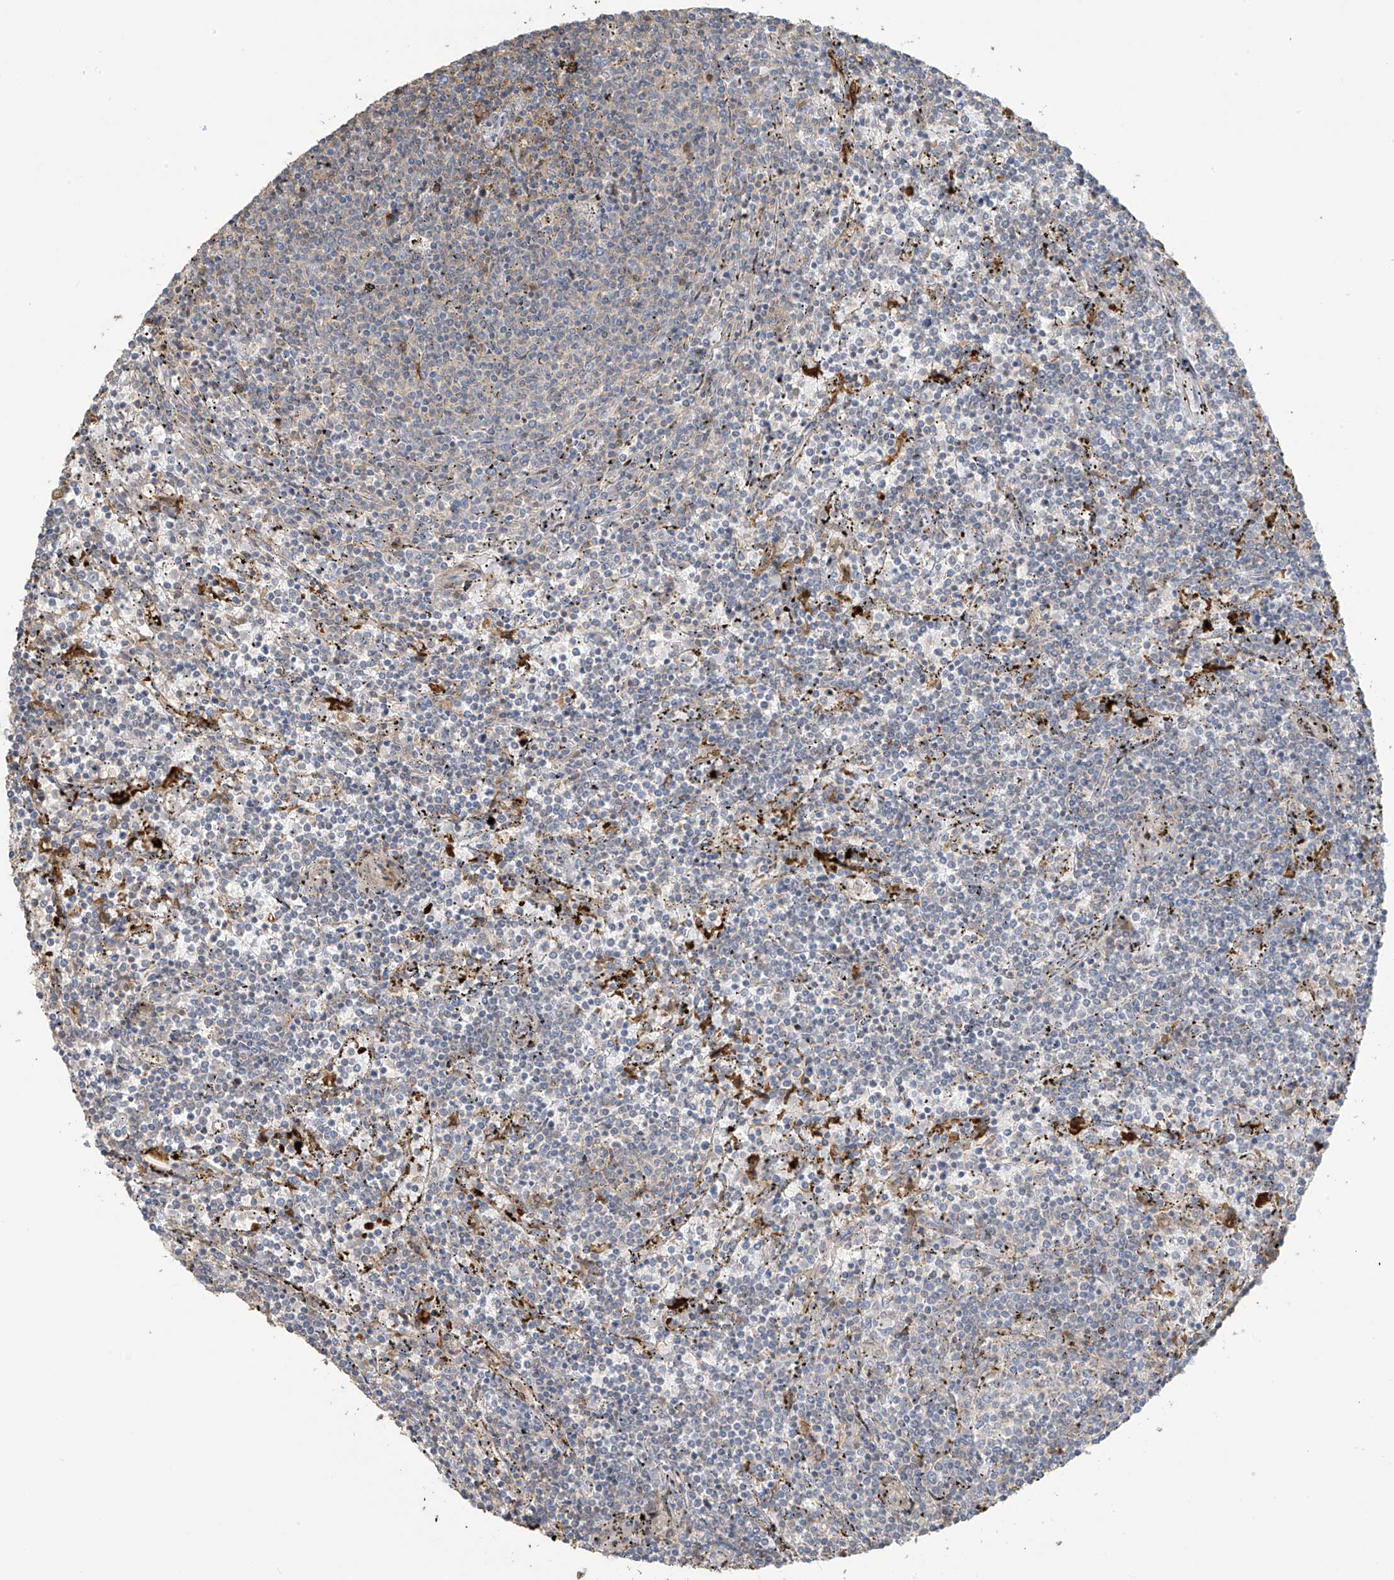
{"staining": {"intensity": "negative", "quantity": "none", "location": "none"}, "tissue": "lymphoma", "cell_type": "Tumor cells", "image_type": "cancer", "snomed": [{"axis": "morphology", "description": "Malignant lymphoma, non-Hodgkin's type, Low grade"}, {"axis": "topography", "description": "Spleen"}], "caption": "The immunohistochemistry micrograph has no significant positivity in tumor cells of lymphoma tissue.", "gene": "TAGAP", "patient": {"sex": "female", "age": 50}}